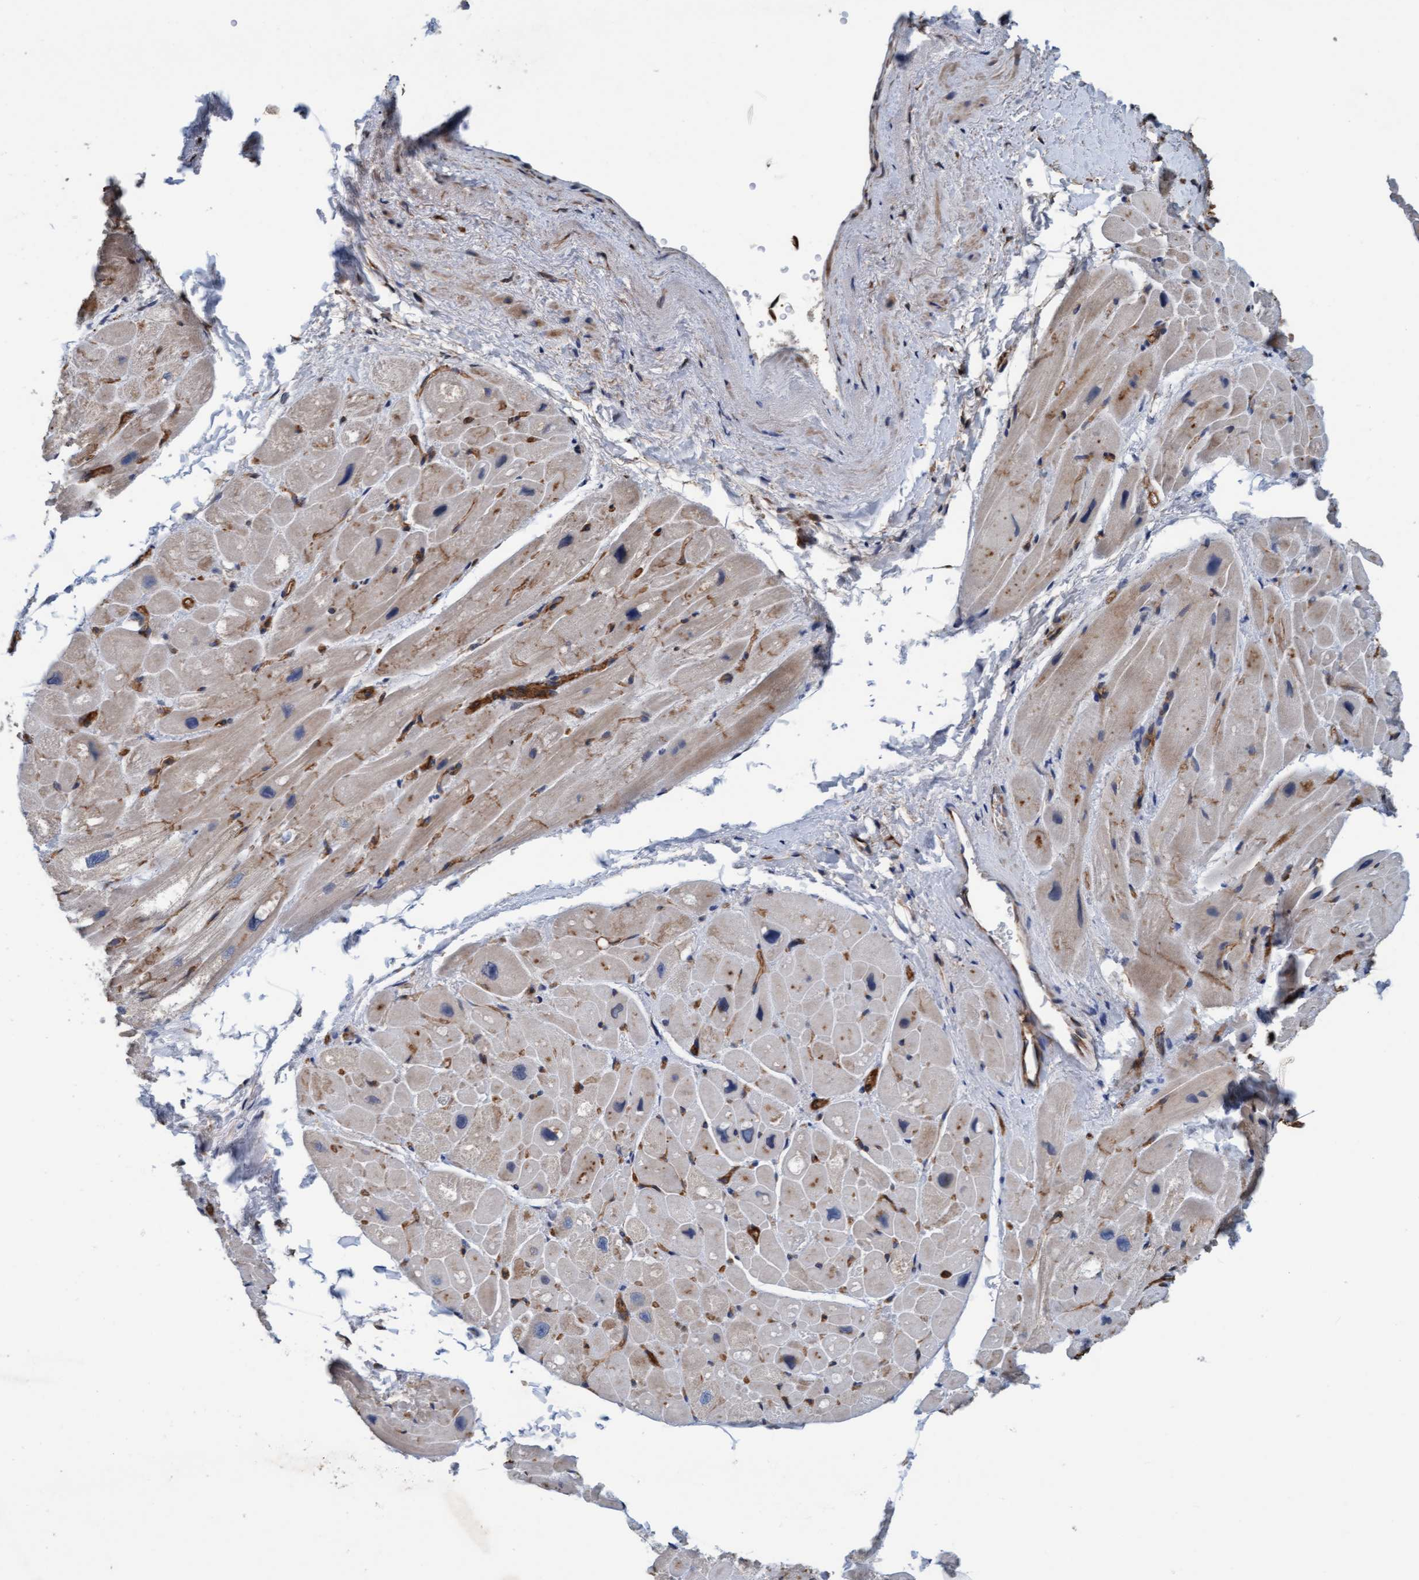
{"staining": {"intensity": "moderate", "quantity": ">75%", "location": "cytoplasmic/membranous"}, "tissue": "heart muscle", "cell_type": "Cardiomyocytes", "image_type": "normal", "snomed": [{"axis": "morphology", "description": "Normal tissue, NOS"}, {"axis": "topography", "description": "Heart"}], "caption": "DAB immunohistochemical staining of normal heart muscle demonstrates moderate cytoplasmic/membranous protein staining in about >75% of cardiomyocytes.", "gene": "STXBP4", "patient": {"sex": "male", "age": 49}}